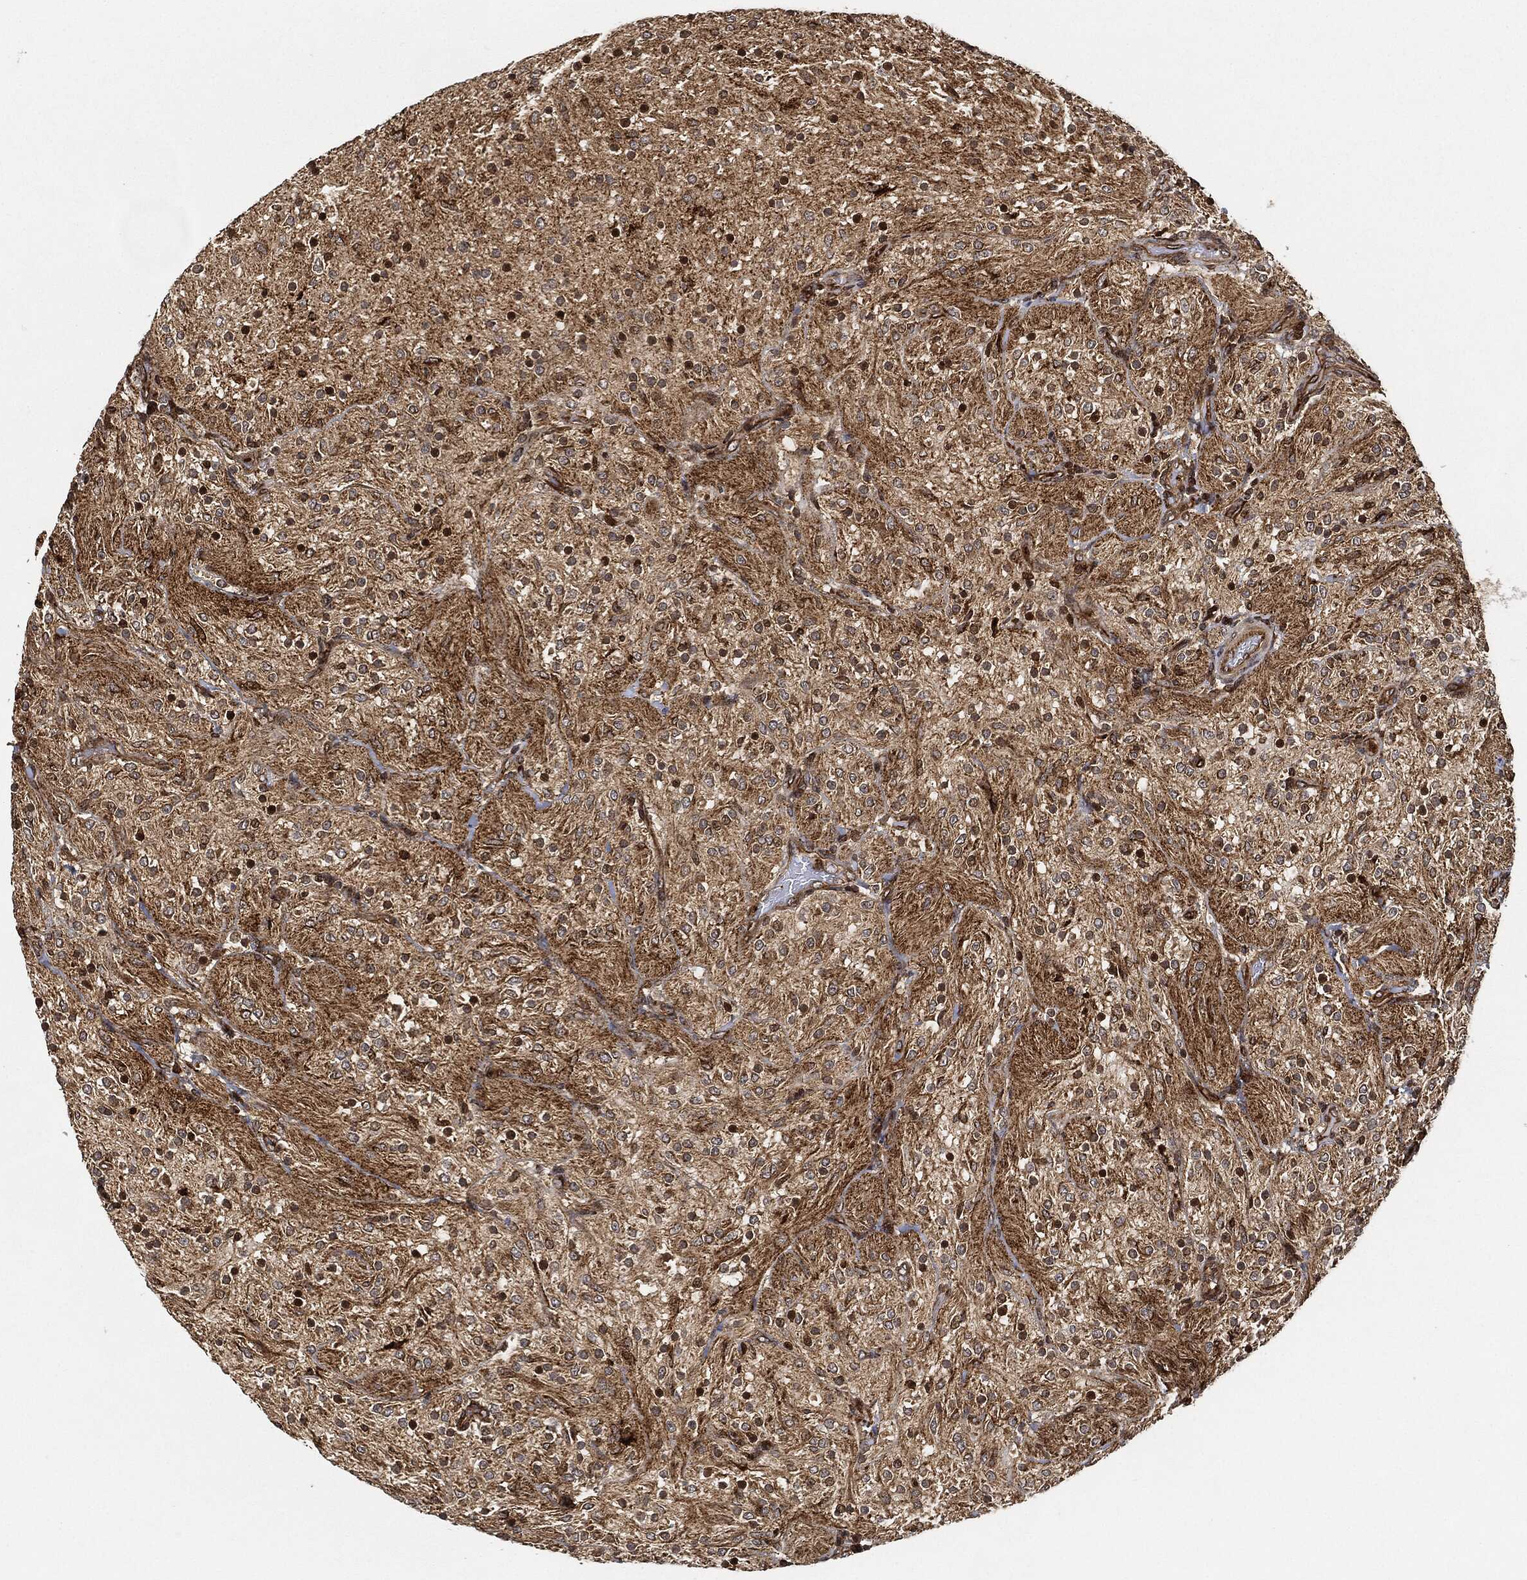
{"staining": {"intensity": "strong", "quantity": "<25%", "location": "nuclear"}, "tissue": "glioma", "cell_type": "Tumor cells", "image_type": "cancer", "snomed": [{"axis": "morphology", "description": "Glioma, malignant, Low grade"}, {"axis": "topography", "description": "Brain"}], "caption": "There is medium levels of strong nuclear staining in tumor cells of malignant low-grade glioma, as demonstrated by immunohistochemical staining (brown color).", "gene": "MAP3K3", "patient": {"sex": "male", "age": 3}}